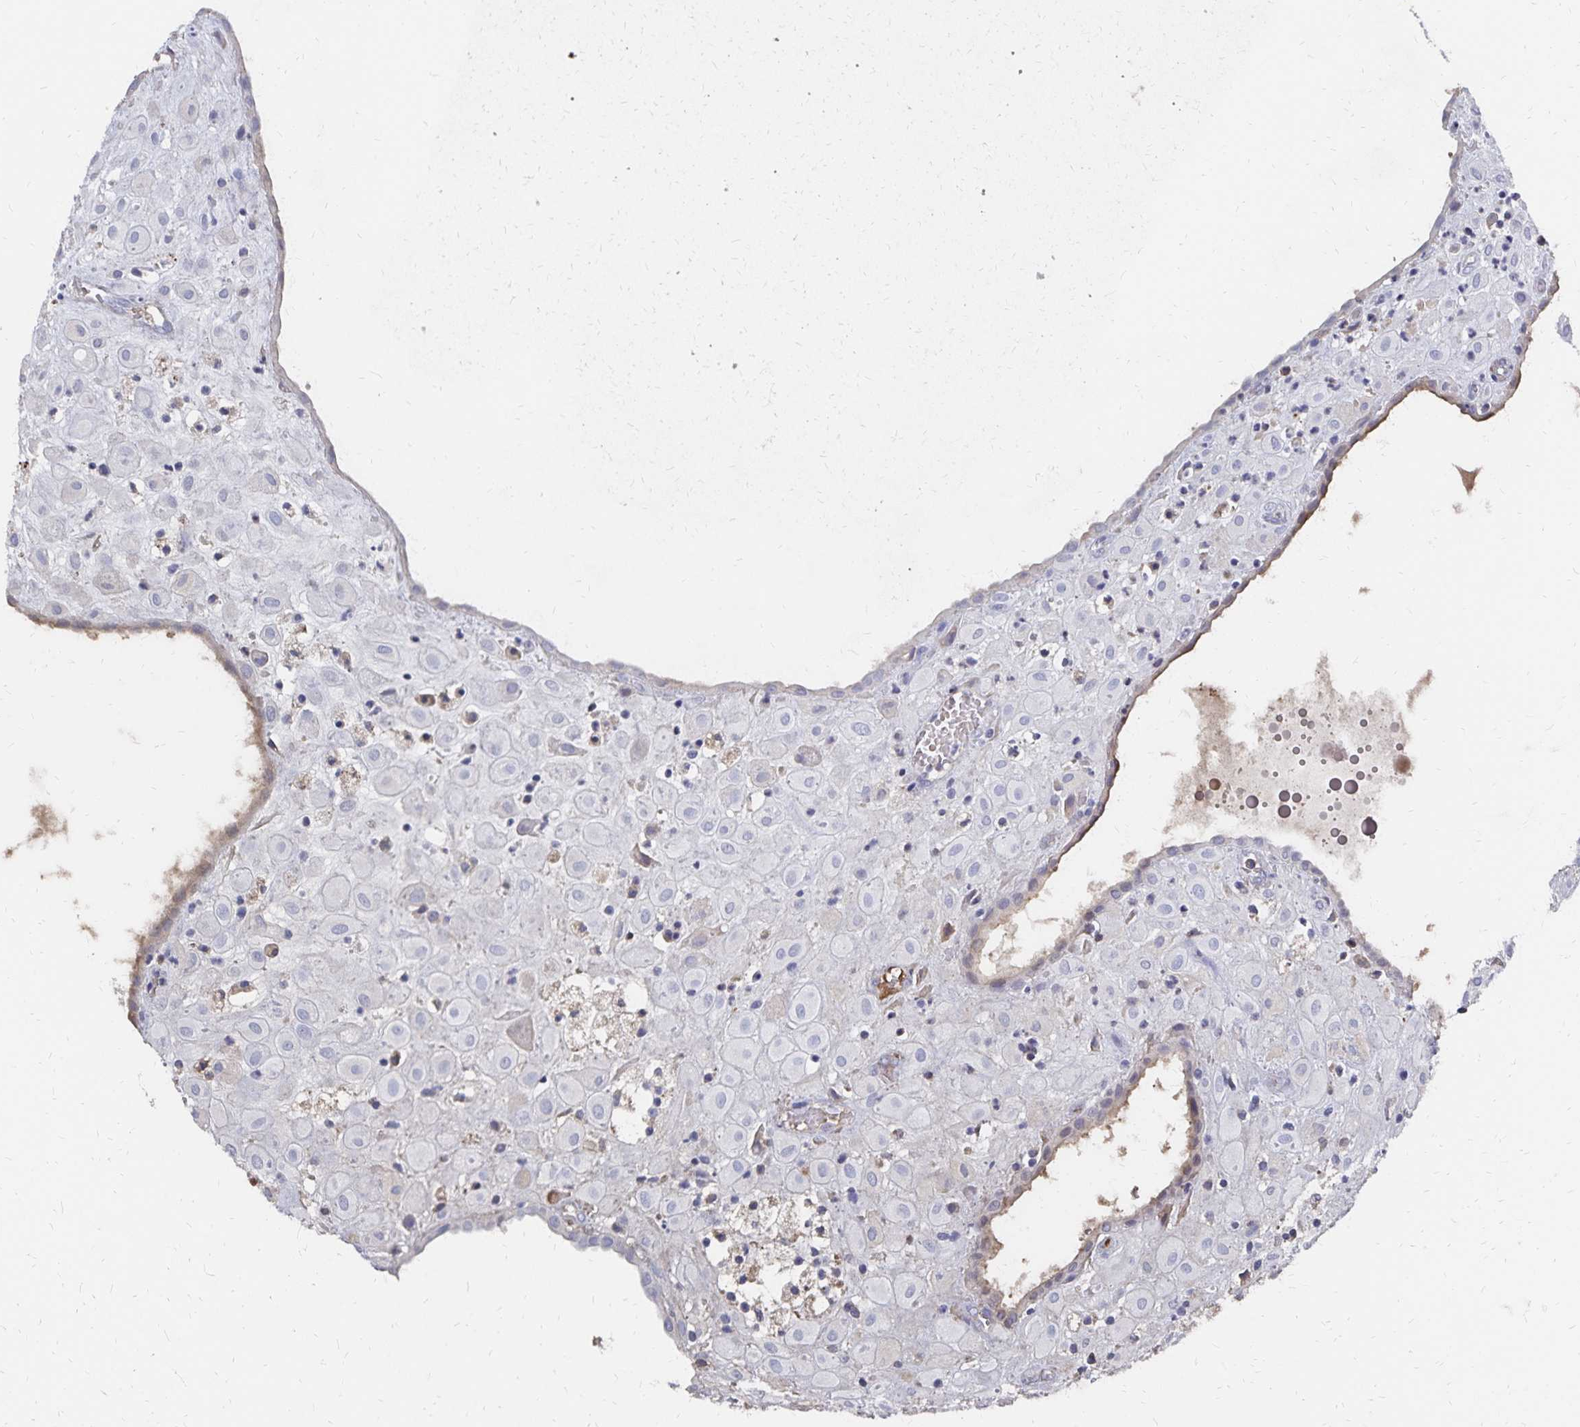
{"staining": {"intensity": "negative", "quantity": "none", "location": "none"}, "tissue": "placenta", "cell_type": "Decidual cells", "image_type": "normal", "snomed": [{"axis": "morphology", "description": "Normal tissue, NOS"}, {"axis": "topography", "description": "Placenta"}], "caption": "High power microscopy micrograph of an immunohistochemistry (IHC) histopathology image of normal placenta, revealing no significant expression in decidual cells. Nuclei are stained in blue.", "gene": "KISS1", "patient": {"sex": "female", "age": 24}}